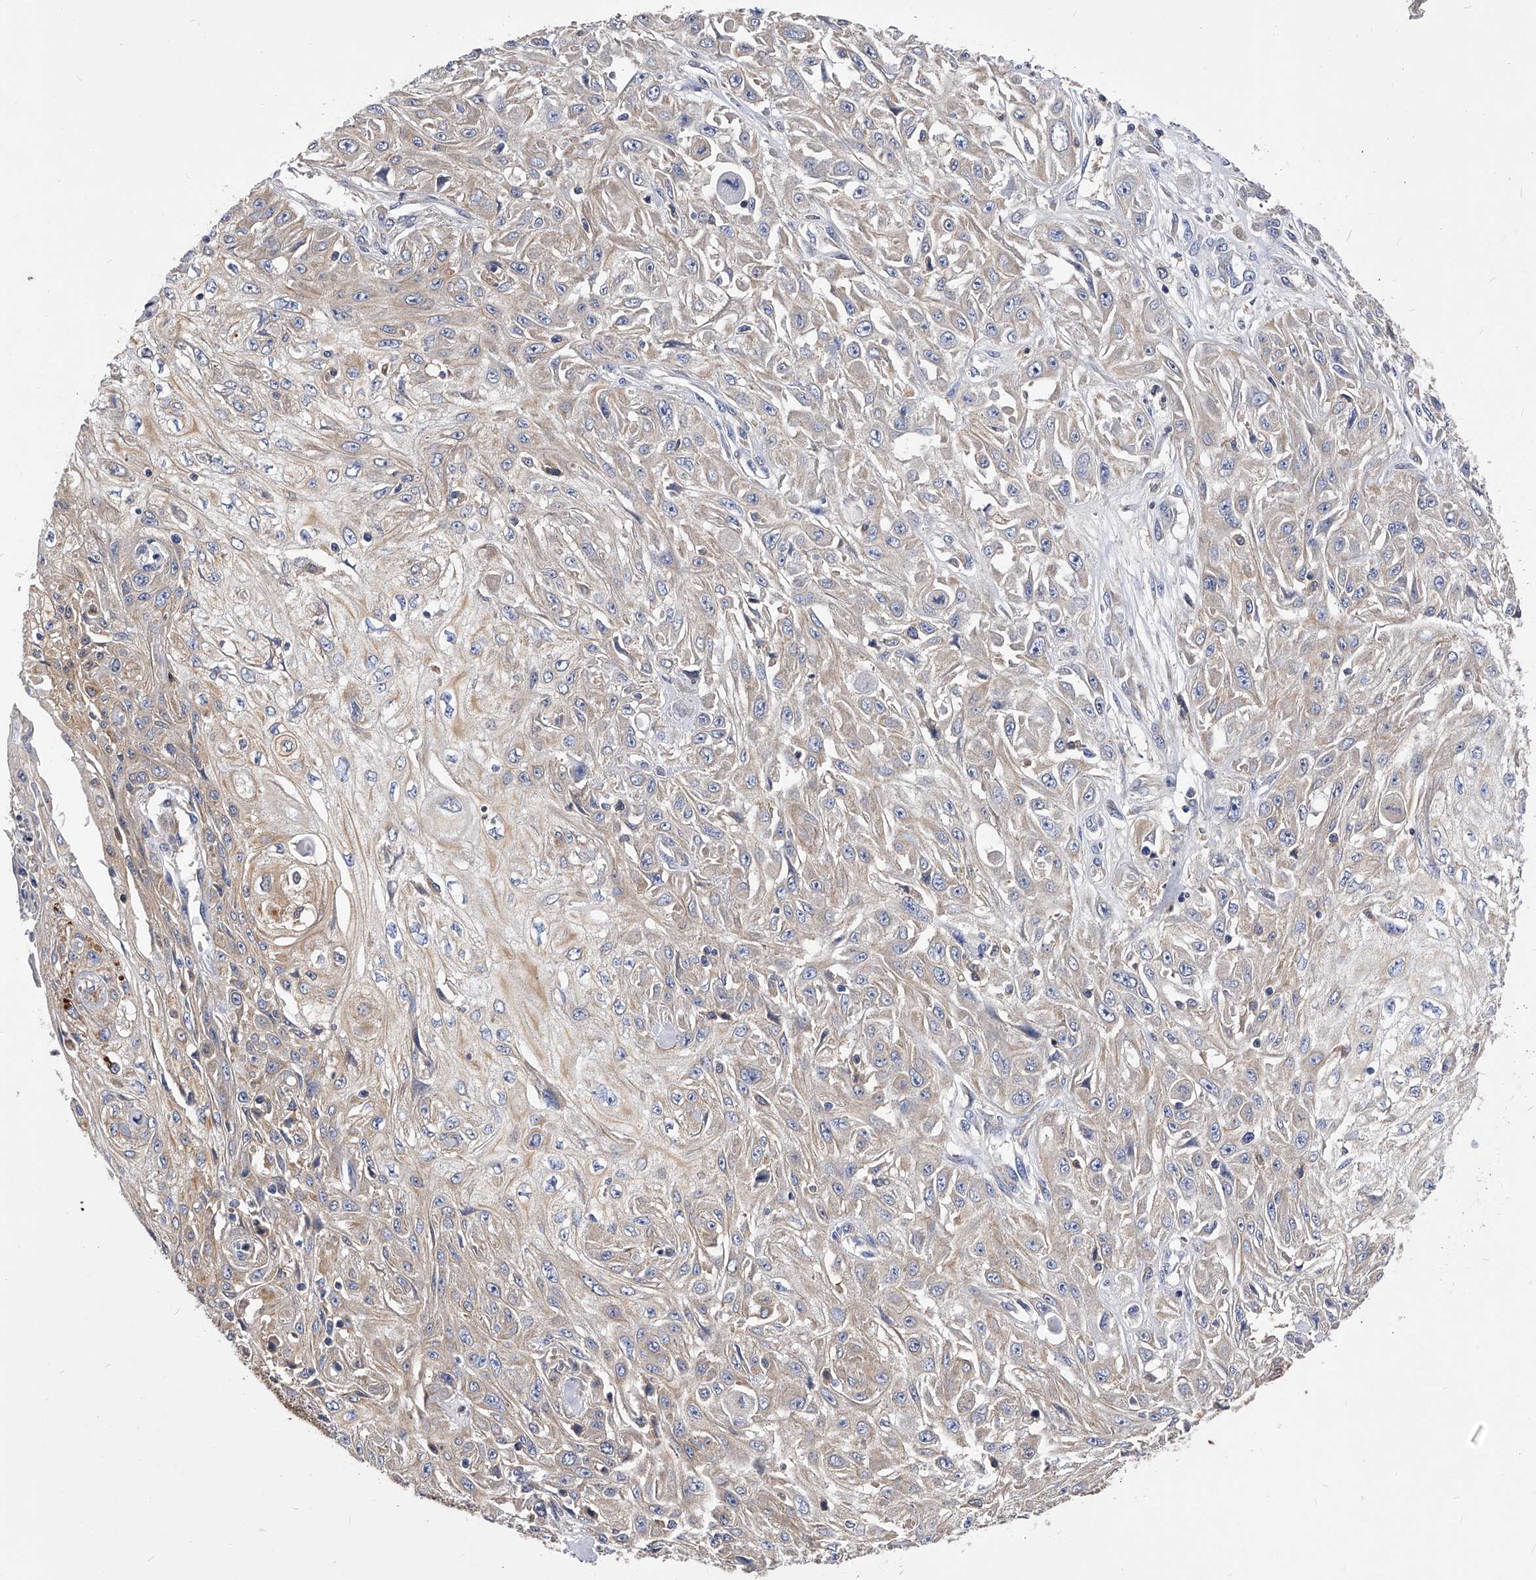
{"staining": {"intensity": "weak", "quantity": "25%-75%", "location": "cytoplasmic/membranous"}, "tissue": "skin cancer", "cell_type": "Tumor cells", "image_type": "cancer", "snomed": [{"axis": "morphology", "description": "Squamous cell carcinoma, NOS"}, {"axis": "morphology", "description": "Squamous cell carcinoma, metastatic, NOS"}, {"axis": "topography", "description": "Skin"}, {"axis": "topography", "description": "Lymph node"}], "caption": "Tumor cells exhibit low levels of weak cytoplasmic/membranous positivity in about 25%-75% of cells in human skin metastatic squamous cell carcinoma.", "gene": "APEH", "patient": {"sex": "male", "age": 75}}